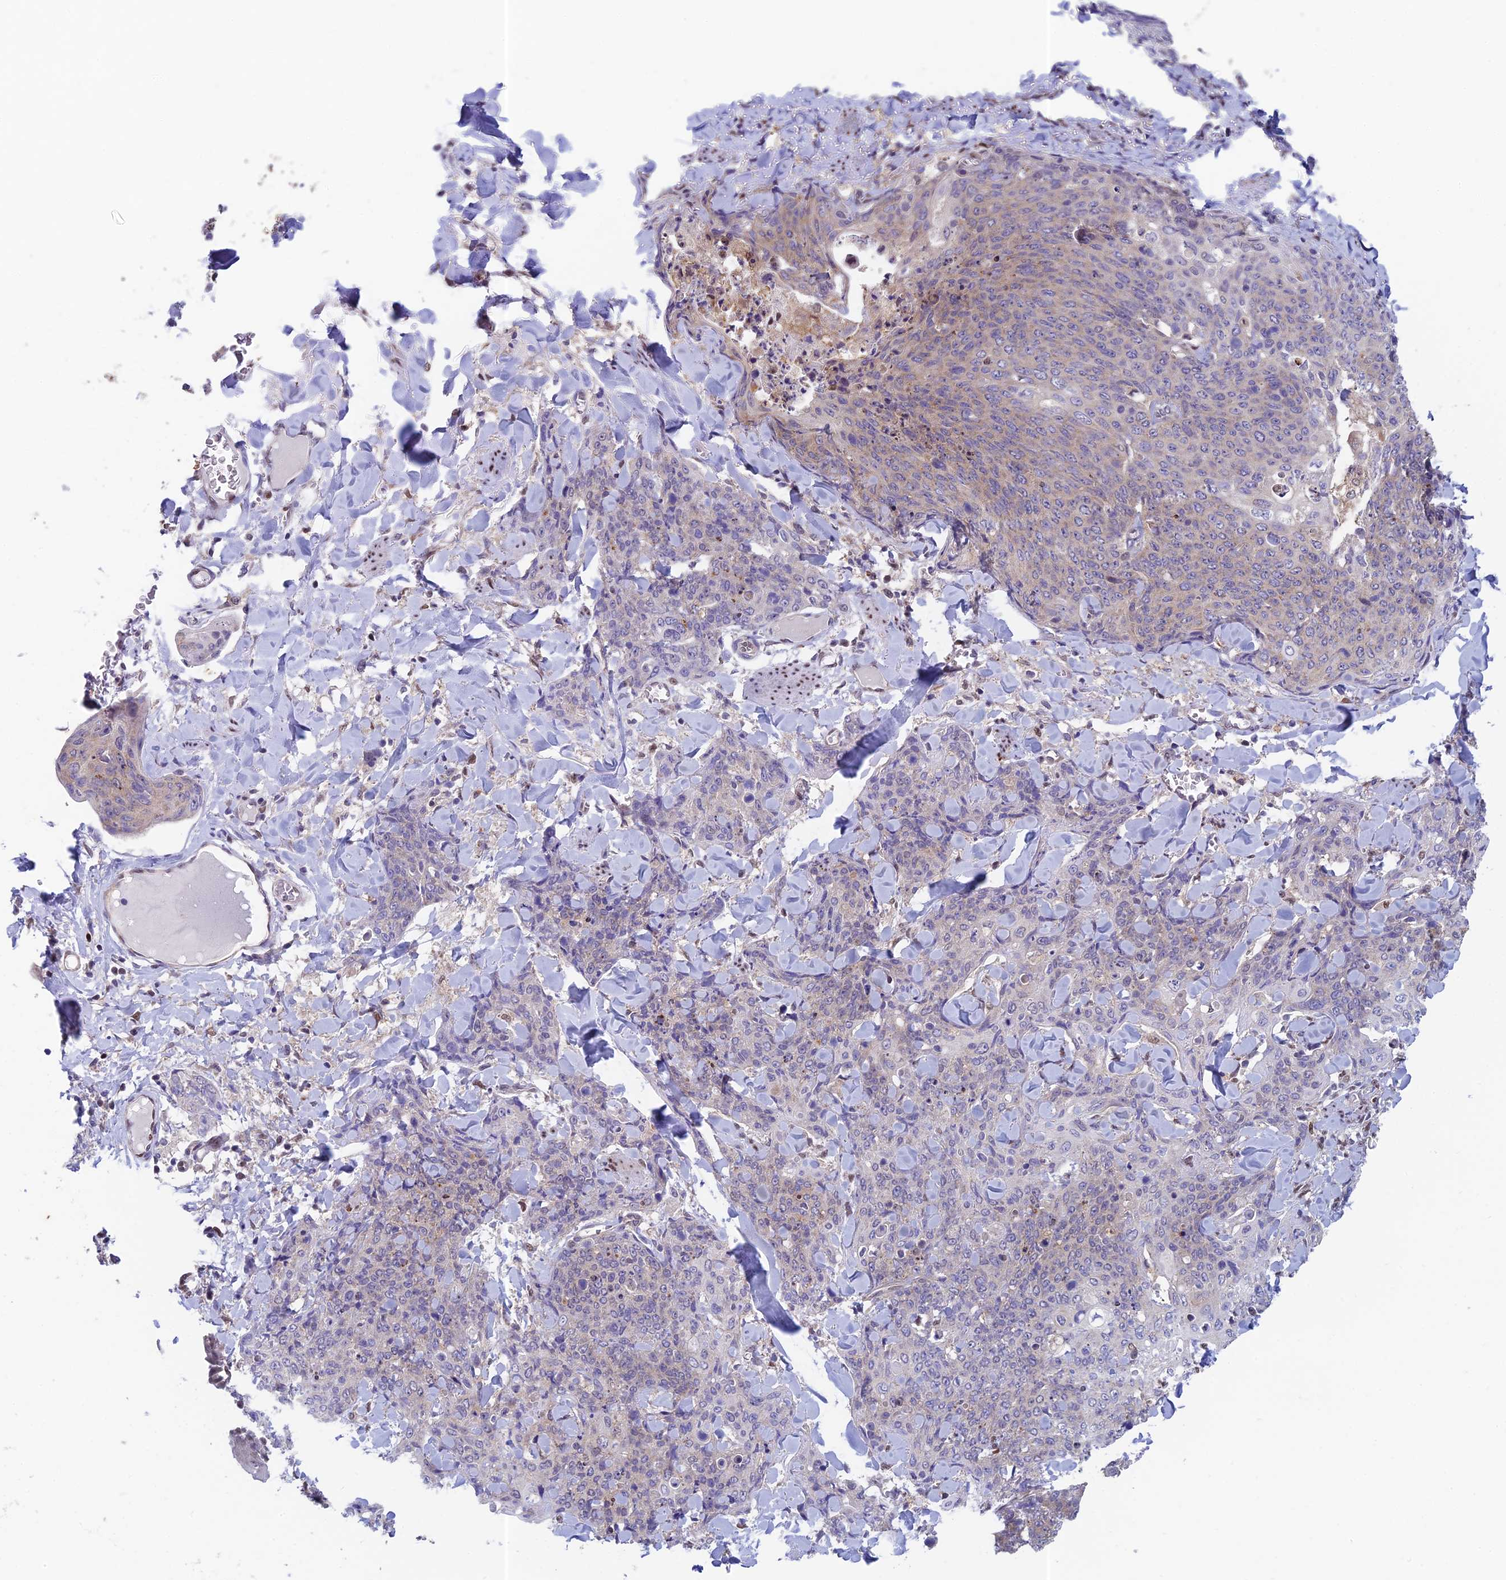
{"staining": {"intensity": "weak", "quantity": "<25%", "location": "cytoplasmic/membranous"}, "tissue": "skin cancer", "cell_type": "Tumor cells", "image_type": "cancer", "snomed": [{"axis": "morphology", "description": "Squamous cell carcinoma, NOS"}, {"axis": "topography", "description": "Skin"}, {"axis": "topography", "description": "Vulva"}], "caption": "Photomicrograph shows no protein staining in tumor cells of squamous cell carcinoma (skin) tissue.", "gene": "MRPL17", "patient": {"sex": "female", "age": 85}}